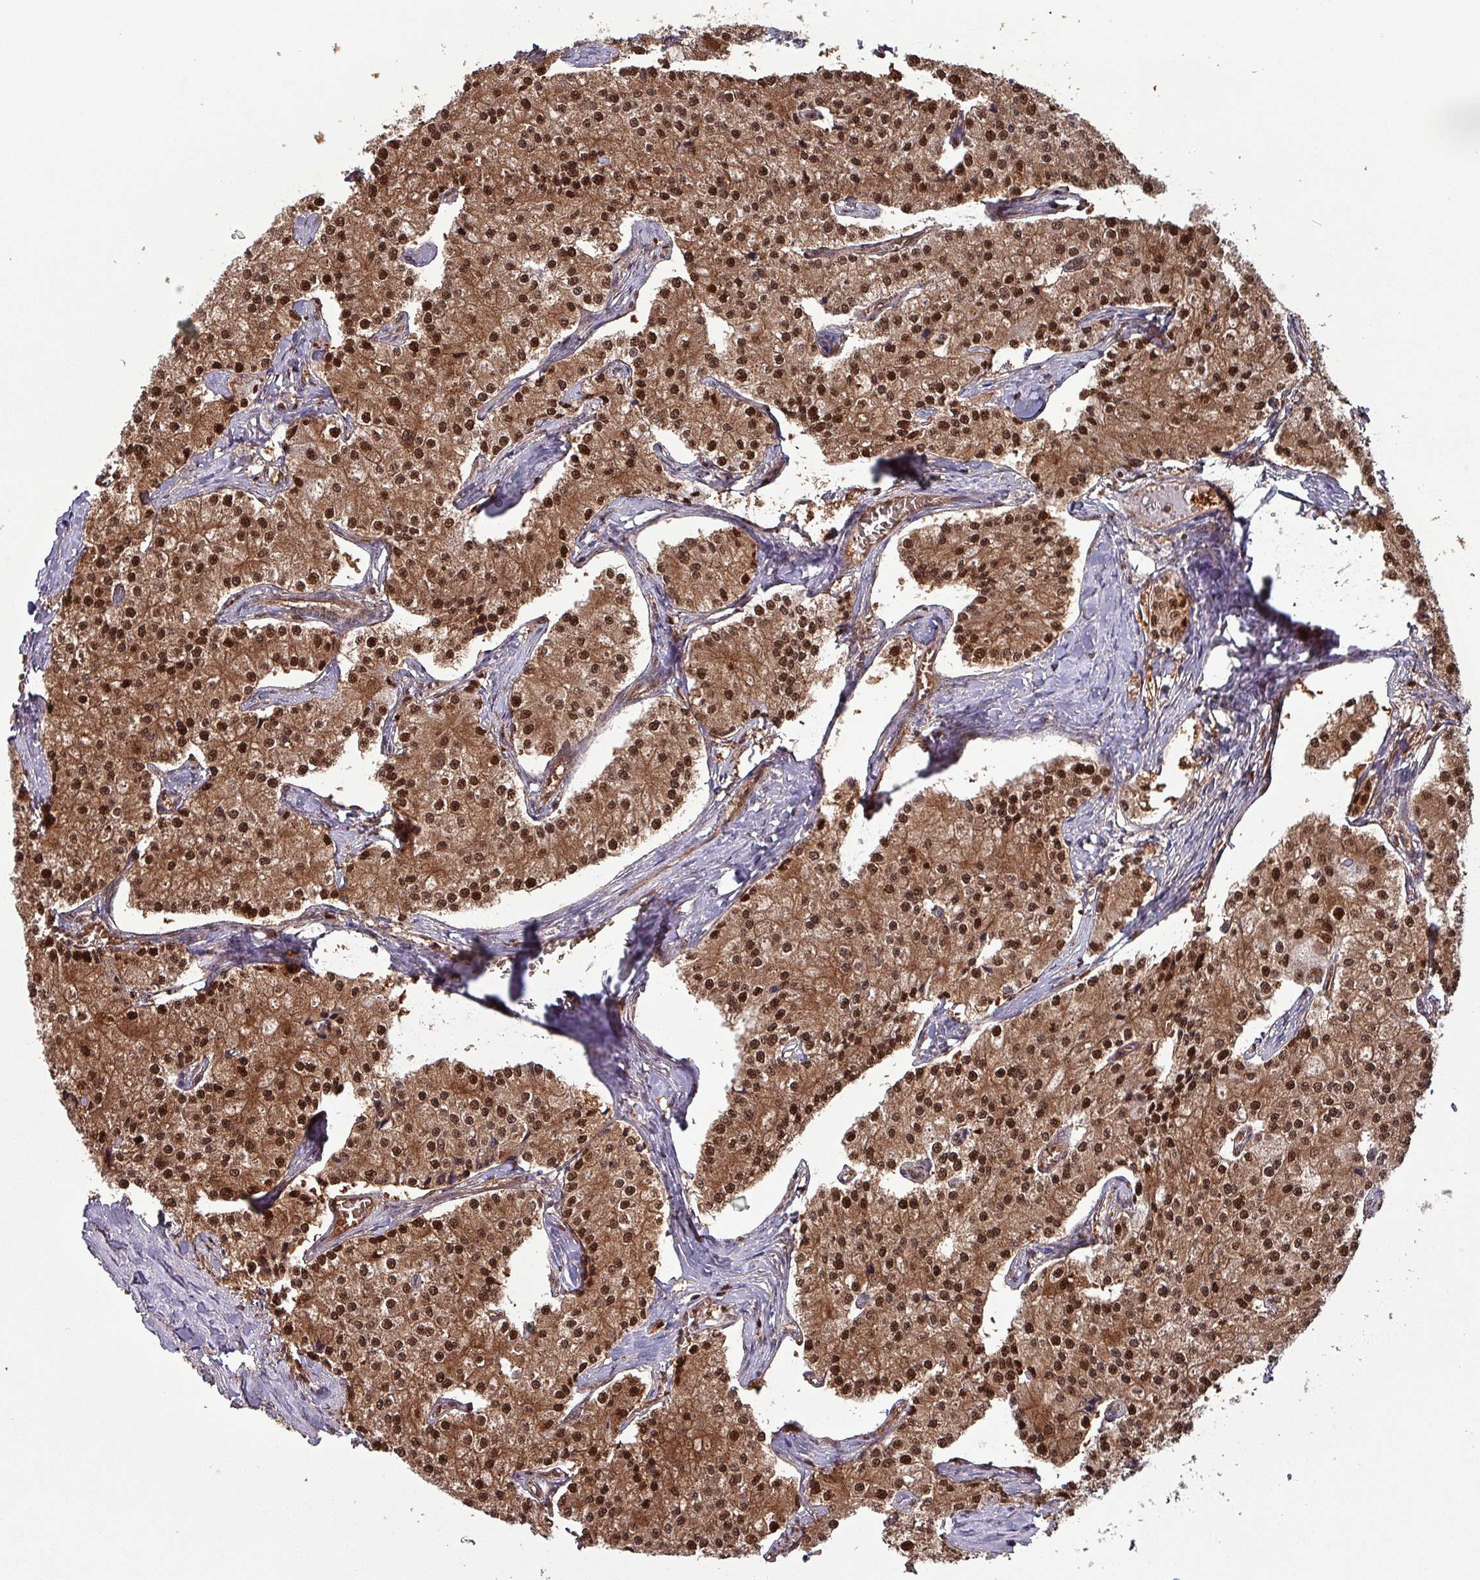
{"staining": {"intensity": "strong", "quantity": ">75%", "location": "cytoplasmic/membranous,nuclear"}, "tissue": "carcinoid", "cell_type": "Tumor cells", "image_type": "cancer", "snomed": [{"axis": "morphology", "description": "Carcinoid, malignant, NOS"}, {"axis": "topography", "description": "Colon"}], "caption": "This is an image of immunohistochemistry (IHC) staining of carcinoid (malignant), which shows strong expression in the cytoplasmic/membranous and nuclear of tumor cells.", "gene": "PSMB8", "patient": {"sex": "female", "age": 52}}